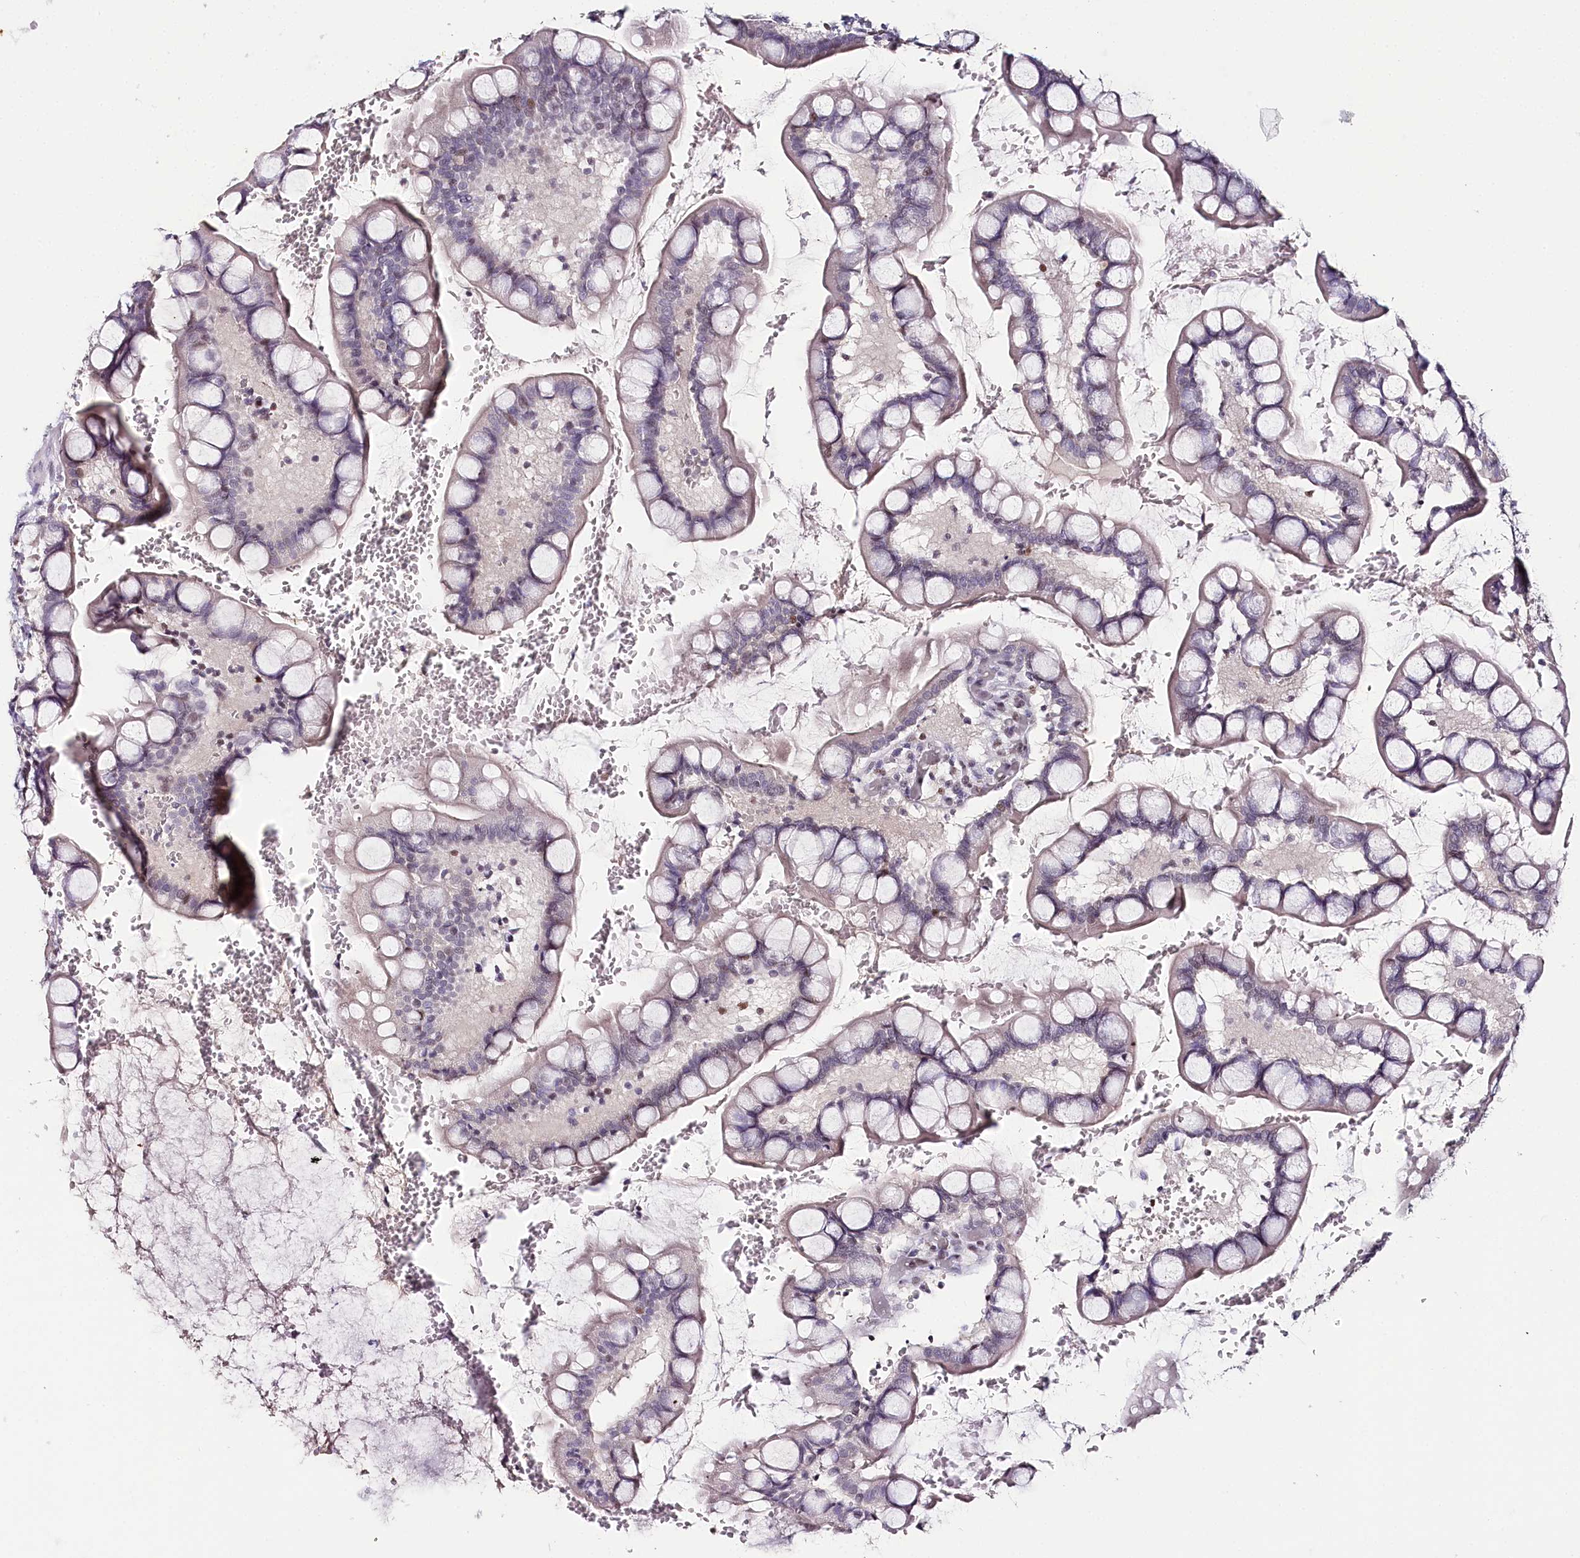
{"staining": {"intensity": "moderate", "quantity": "25%-75%", "location": "nuclear"}, "tissue": "small intestine", "cell_type": "Glandular cells", "image_type": "normal", "snomed": [{"axis": "morphology", "description": "Normal tissue, NOS"}, {"axis": "topography", "description": "Small intestine"}], "caption": "Protein staining of normal small intestine demonstrates moderate nuclear staining in about 25%-75% of glandular cells.", "gene": "TP53", "patient": {"sex": "male", "age": 52}}